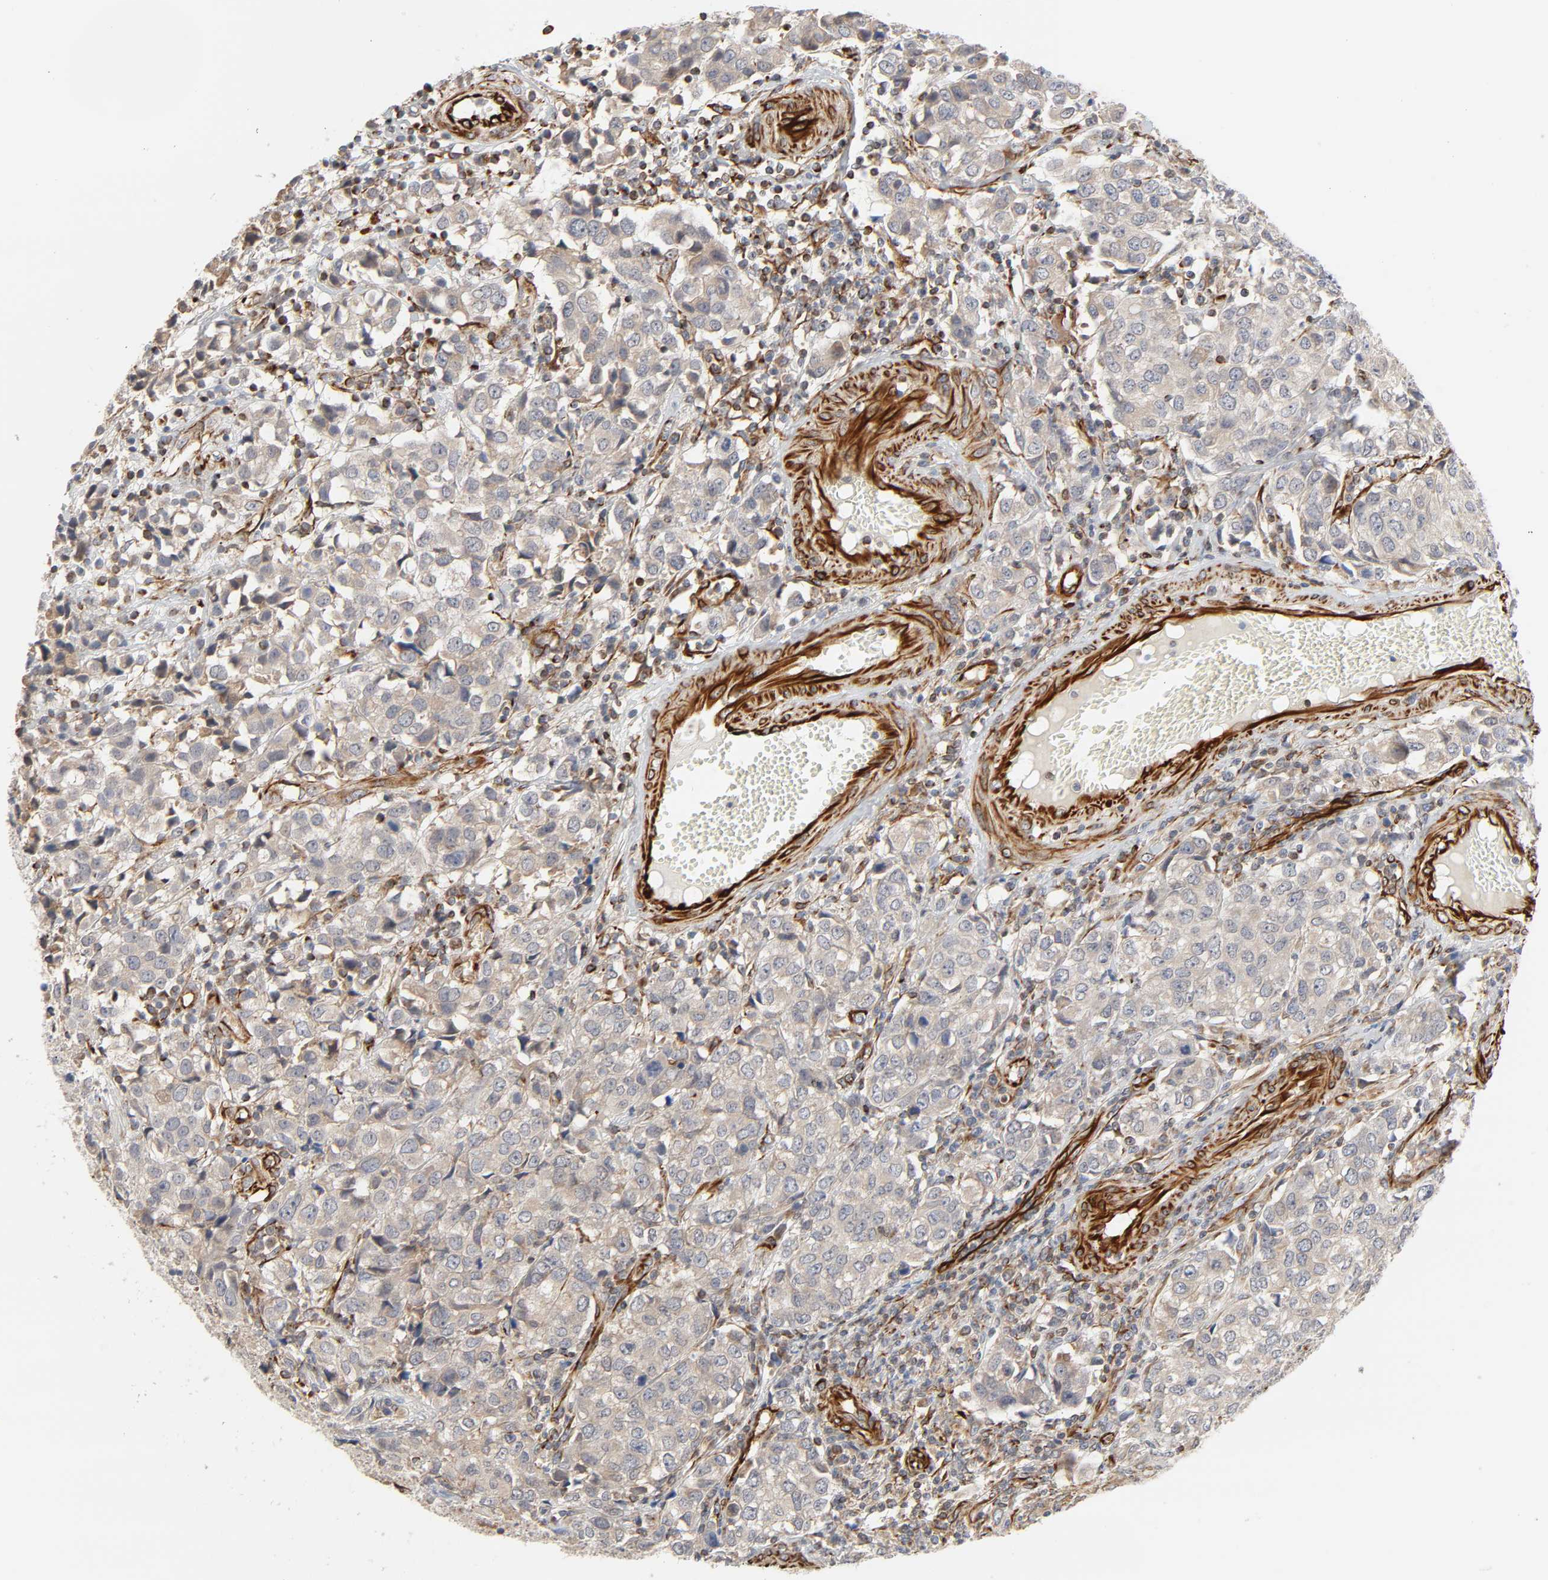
{"staining": {"intensity": "moderate", "quantity": ">75%", "location": "cytoplasmic/membranous"}, "tissue": "urothelial cancer", "cell_type": "Tumor cells", "image_type": "cancer", "snomed": [{"axis": "morphology", "description": "Urothelial carcinoma, High grade"}, {"axis": "topography", "description": "Urinary bladder"}], "caption": "A high-resolution micrograph shows immunohistochemistry (IHC) staining of urothelial cancer, which demonstrates moderate cytoplasmic/membranous positivity in about >75% of tumor cells.", "gene": "FAM118A", "patient": {"sex": "female", "age": 75}}